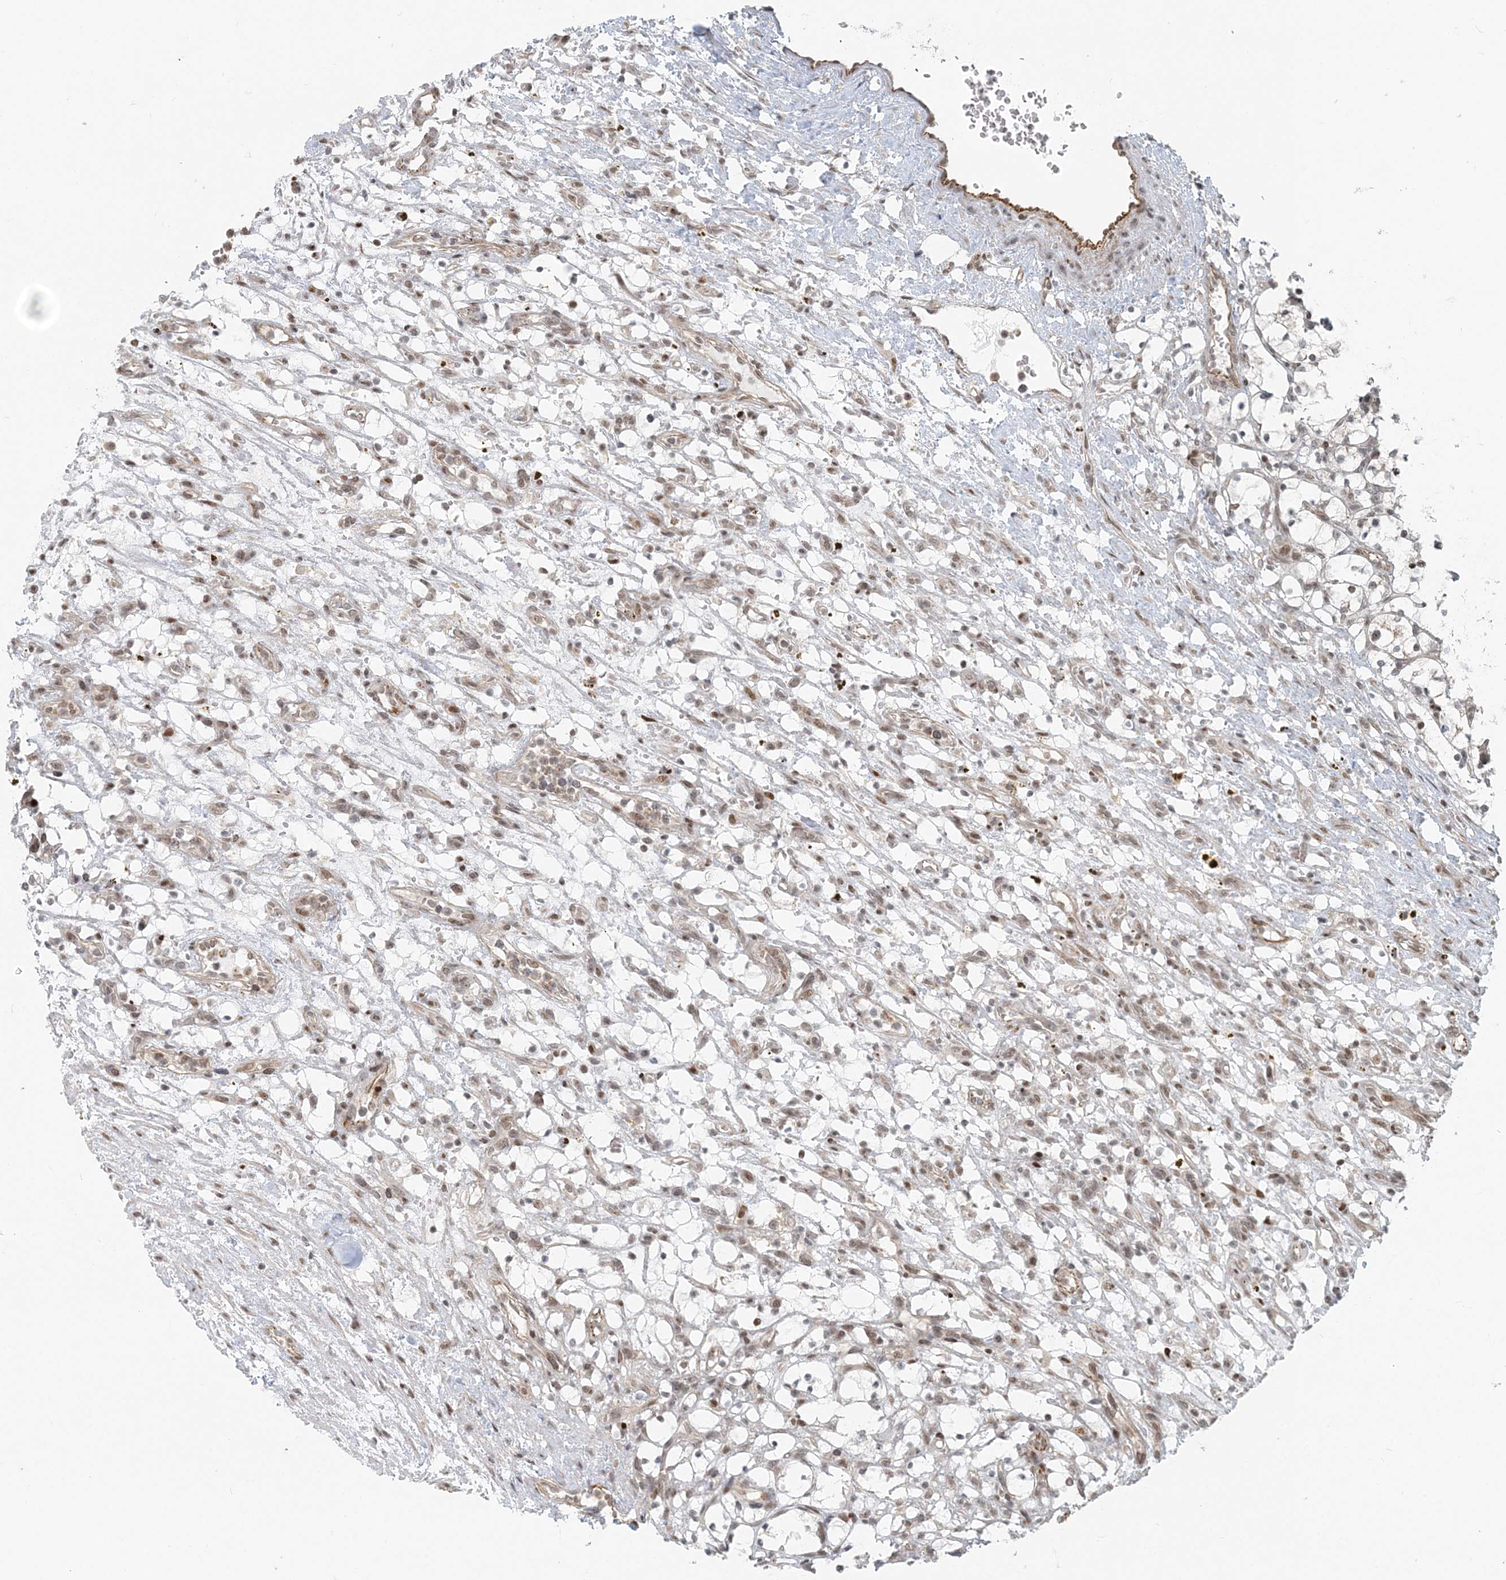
{"staining": {"intensity": "negative", "quantity": "none", "location": "none"}, "tissue": "renal cancer", "cell_type": "Tumor cells", "image_type": "cancer", "snomed": [{"axis": "morphology", "description": "Adenocarcinoma, NOS"}, {"axis": "topography", "description": "Kidney"}], "caption": "Micrograph shows no significant protein positivity in tumor cells of renal cancer.", "gene": "BAZ1B", "patient": {"sex": "female", "age": 69}}